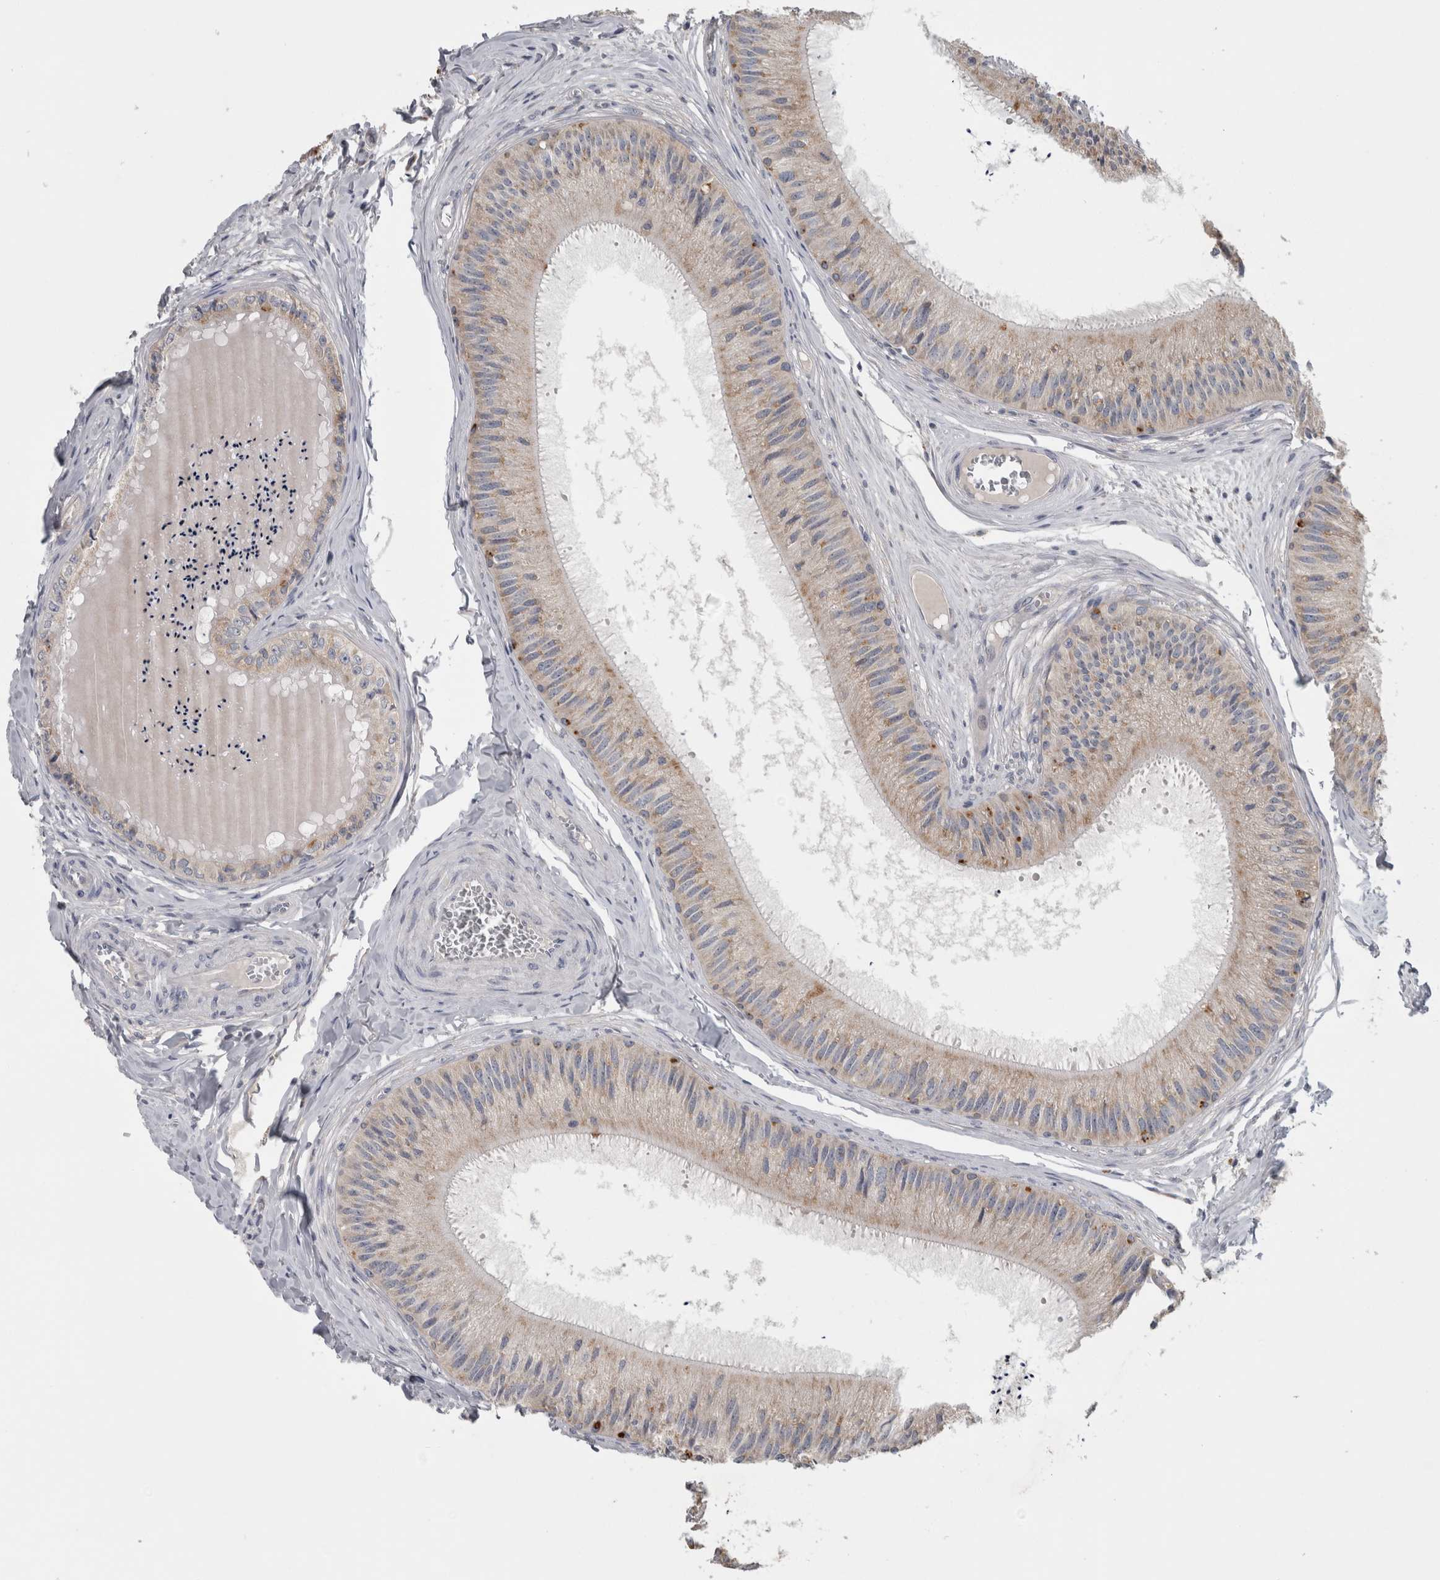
{"staining": {"intensity": "moderate", "quantity": "<25%", "location": "cytoplasmic/membranous"}, "tissue": "epididymis", "cell_type": "Glandular cells", "image_type": "normal", "snomed": [{"axis": "morphology", "description": "Normal tissue, NOS"}, {"axis": "topography", "description": "Epididymis"}], "caption": "Human epididymis stained for a protein (brown) displays moderate cytoplasmic/membranous positive expression in approximately <25% of glandular cells.", "gene": "ATXN2", "patient": {"sex": "male", "age": 31}}